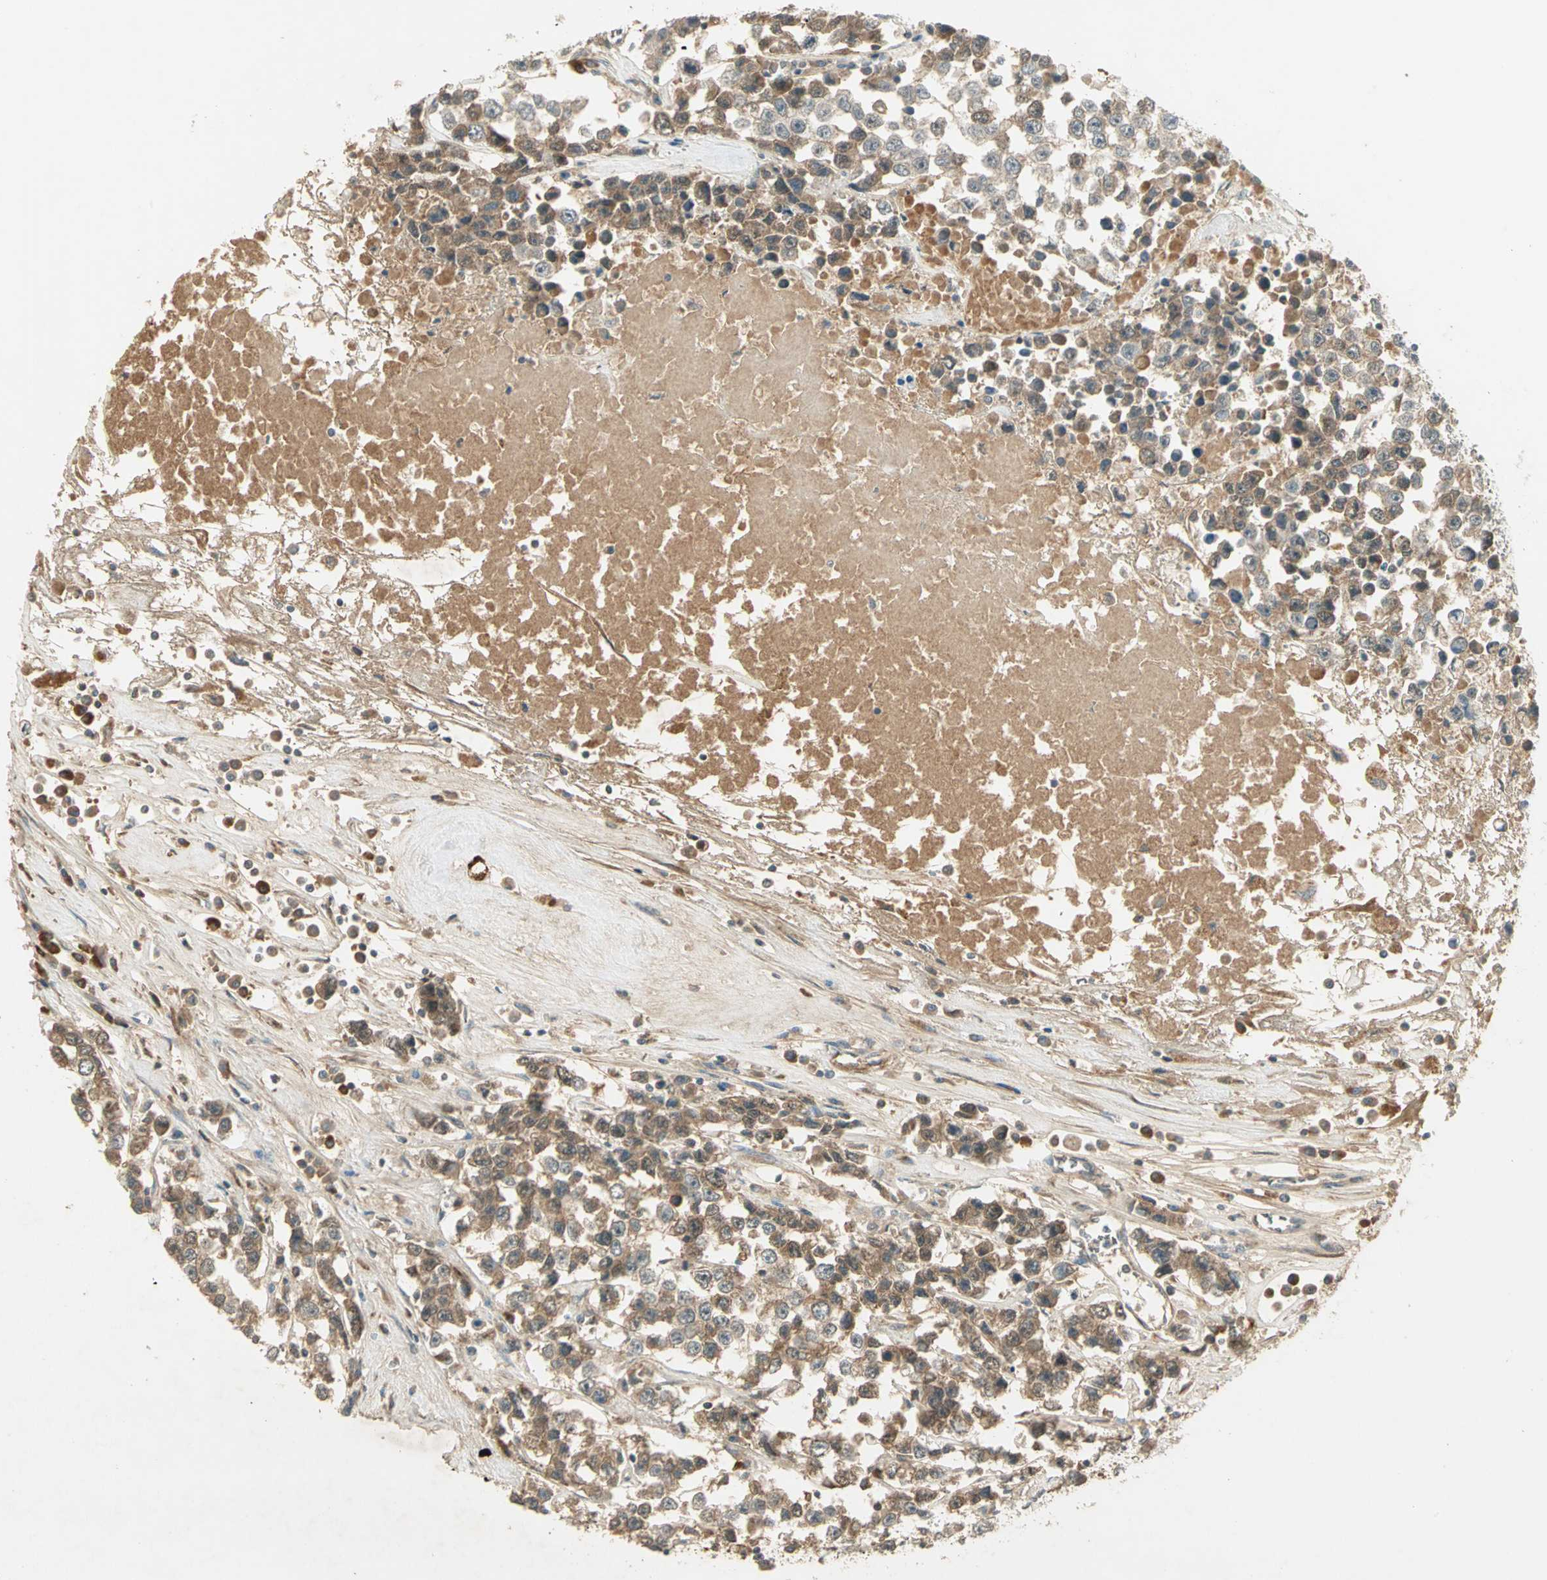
{"staining": {"intensity": "weak", "quantity": ">75%", "location": "cytoplasmic/membranous"}, "tissue": "testis cancer", "cell_type": "Tumor cells", "image_type": "cancer", "snomed": [{"axis": "morphology", "description": "Seminoma, NOS"}, {"axis": "morphology", "description": "Carcinoma, Embryonal, NOS"}, {"axis": "topography", "description": "Testis"}], "caption": "This histopathology image demonstrates immunohistochemistry staining of human seminoma (testis), with low weak cytoplasmic/membranous staining in about >75% of tumor cells.", "gene": "KEAP1", "patient": {"sex": "male", "age": 52}}